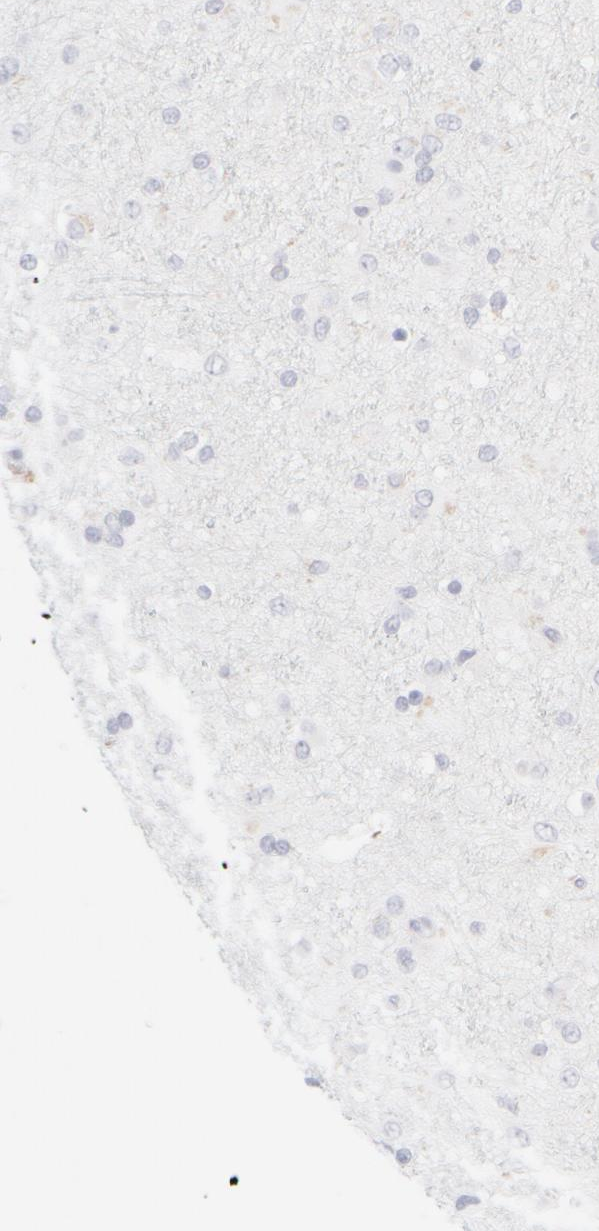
{"staining": {"intensity": "negative", "quantity": "none", "location": "none"}, "tissue": "glioma", "cell_type": "Tumor cells", "image_type": "cancer", "snomed": [{"axis": "morphology", "description": "Glioma, malignant, Low grade"}, {"axis": "topography", "description": "Brain"}], "caption": "DAB immunohistochemical staining of human low-grade glioma (malignant) reveals no significant expression in tumor cells.", "gene": "KRT15", "patient": {"sex": "male", "age": 65}}